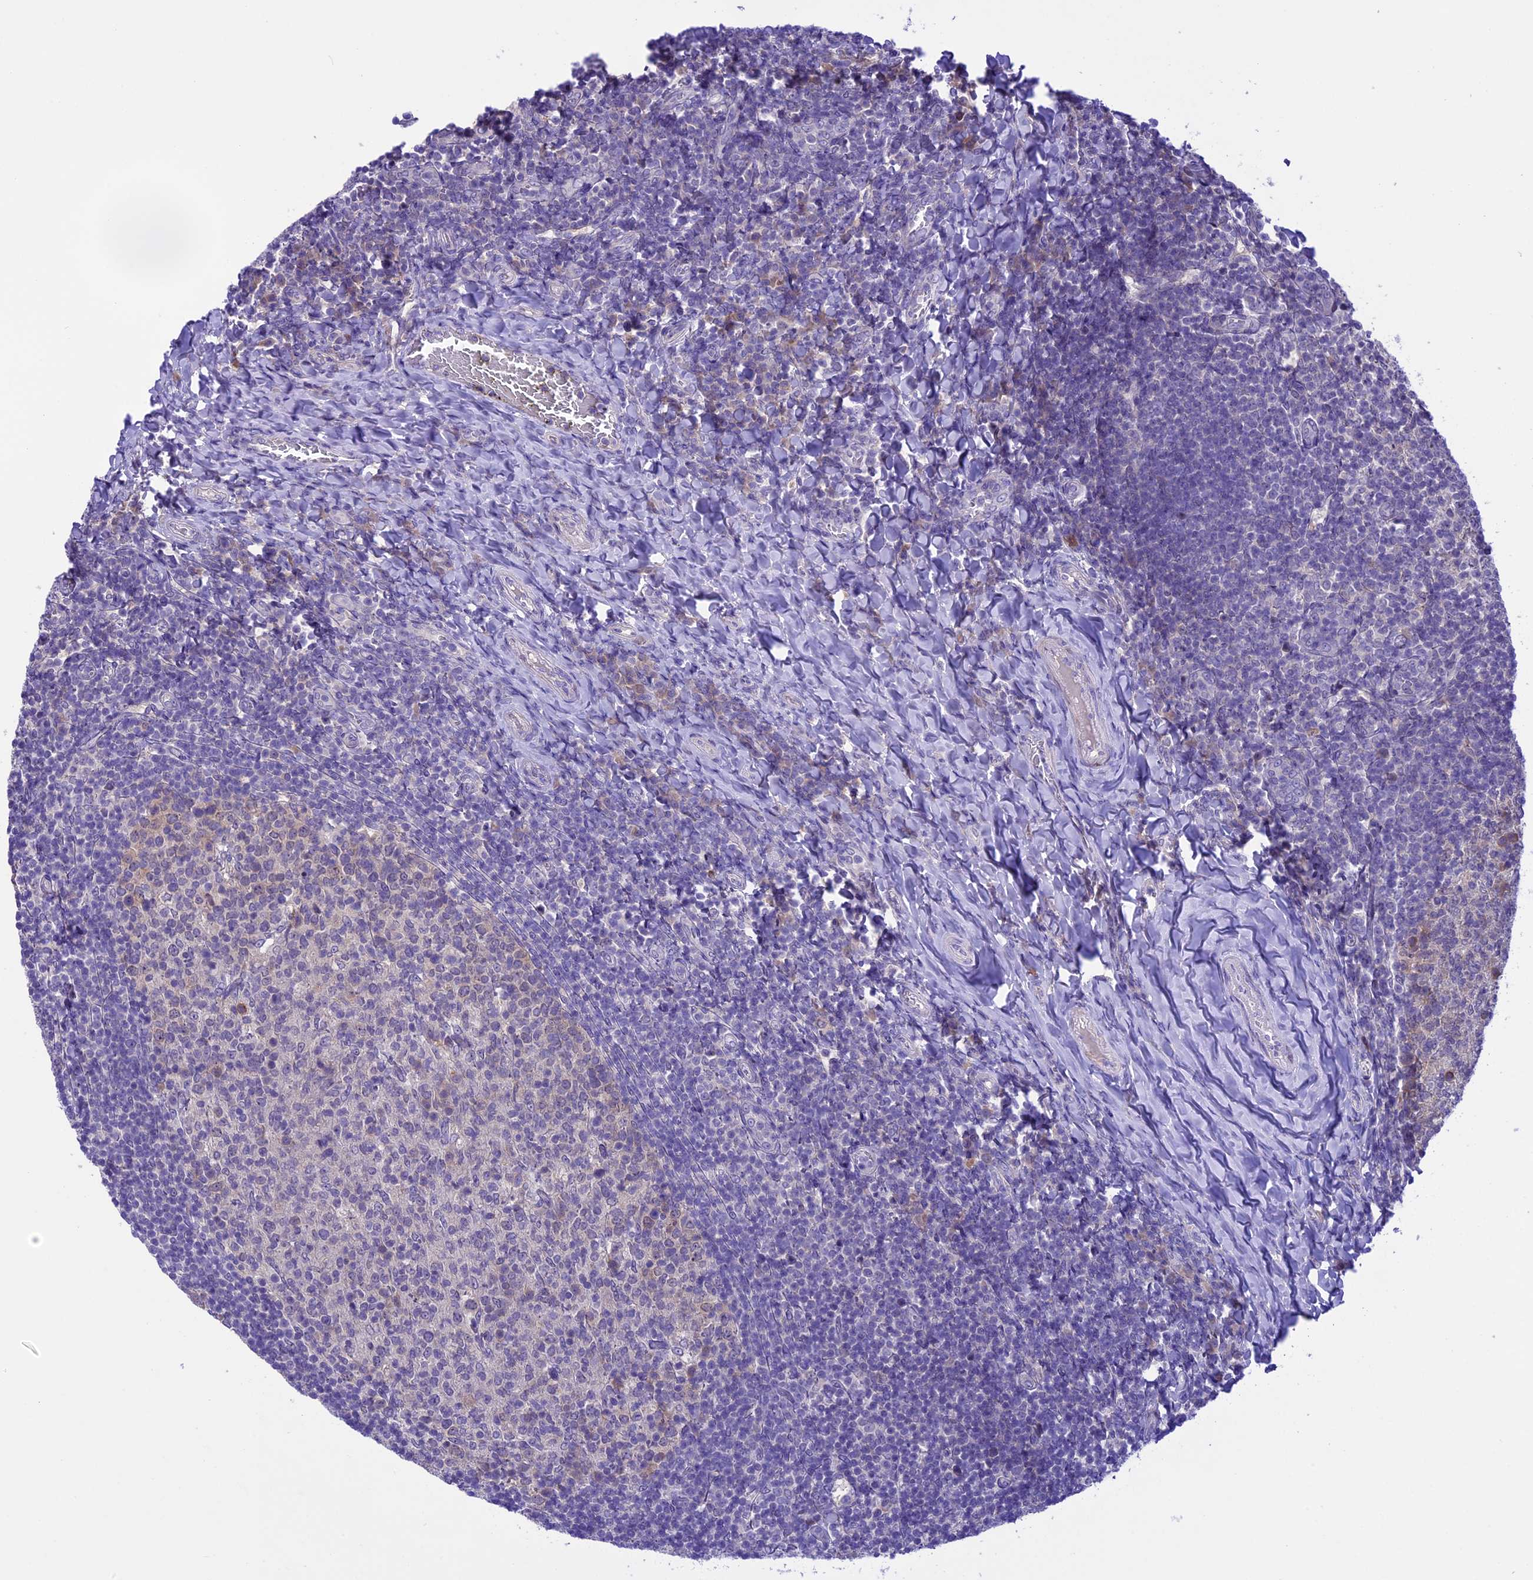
{"staining": {"intensity": "weak", "quantity": "25%-75%", "location": "cytoplasmic/membranous"}, "tissue": "tonsil", "cell_type": "Germinal center cells", "image_type": "normal", "snomed": [{"axis": "morphology", "description": "Normal tissue, NOS"}, {"axis": "topography", "description": "Tonsil"}], "caption": "Immunohistochemistry staining of unremarkable tonsil, which displays low levels of weak cytoplasmic/membranous expression in approximately 25%-75% of germinal center cells indicating weak cytoplasmic/membranous protein expression. The staining was performed using DAB (3,3'-diaminobenzidine) (brown) for protein detection and nuclei were counterstained in hematoxylin (blue).", "gene": "XKR7", "patient": {"sex": "female", "age": 10}}